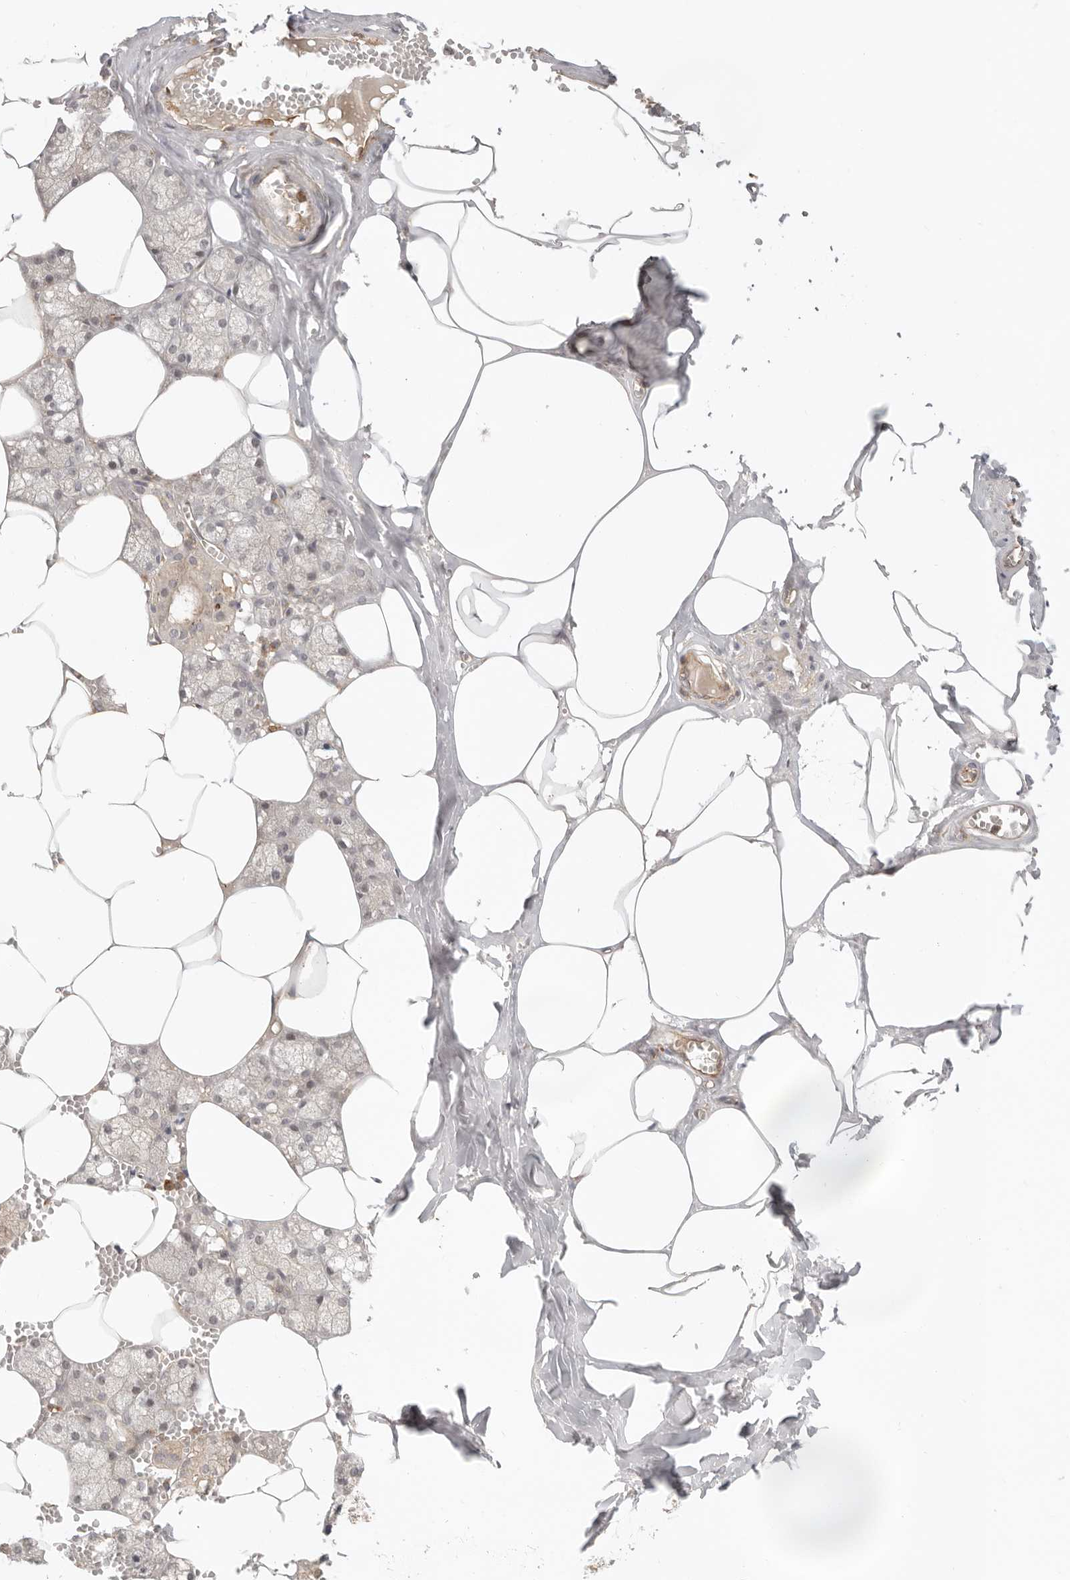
{"staining": {"intensity": "moderate", "quantity": "<25%", "location": "cytoplasmic/membranous,nuclear"}, "tissue": "salivary gland", "cell_type": "Glandular cells", "image_type": "normal", "snomed": [{"axis": "morphology", "description": "Normal tissue, NOS"}, {"axis": "topography", "description": "Salivary gland"}], "caption": "The photomicrograph shows immunohistochemical staining of normal salivary gland. There is moderate cytoplasmic/membranous,nuclear expression is present in about <25% of glandular cells.", "gene": "HEXD", "patient": {"sex": "male", "age": 62}}